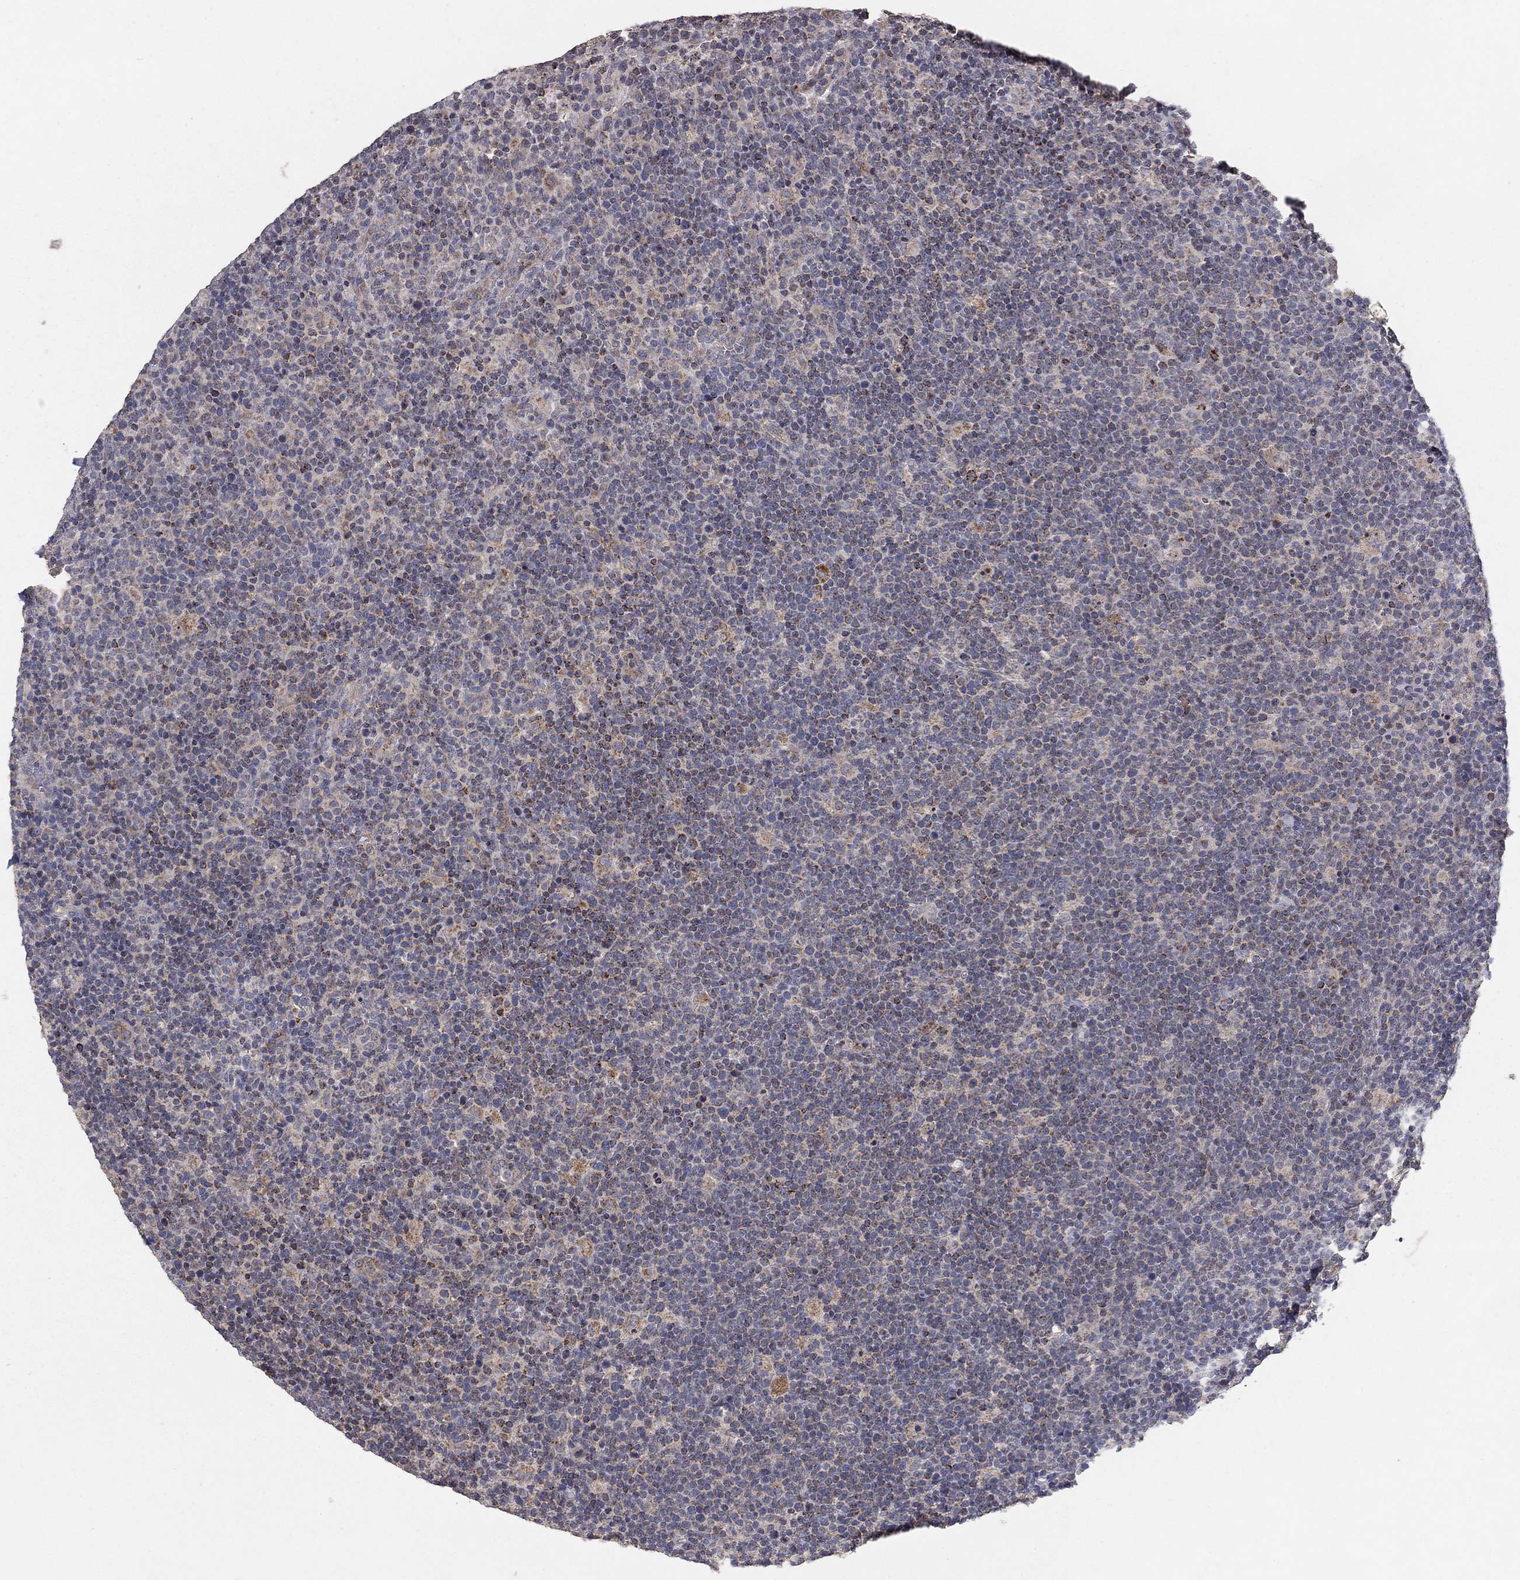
{"staining": {"intensity": "moderate", "quantity": ">75%", "location": "cytoplasmic/membranous"}, "tissue": "lymphoma", "cell_type": "Tumor cells", "image_type": "cancer", "snomed": [{"axis": "morphology", "description": "Malignant lymphoma, non-Hodgkin's type, High grade"}, {"axis": "topography", "description": "Lymph node"}], "caption": "Immunohistochemistry (IHC) image of human malignant lymphoma, non-Hodgkin's type (high-grade) stained for a protein (brown), which reveals medium levels of moderate cytoplasmic/membranous expression in about >75% of tumor cells.", "gene": "GPSM1", "patient": {"sex": "male", "age": 61}}